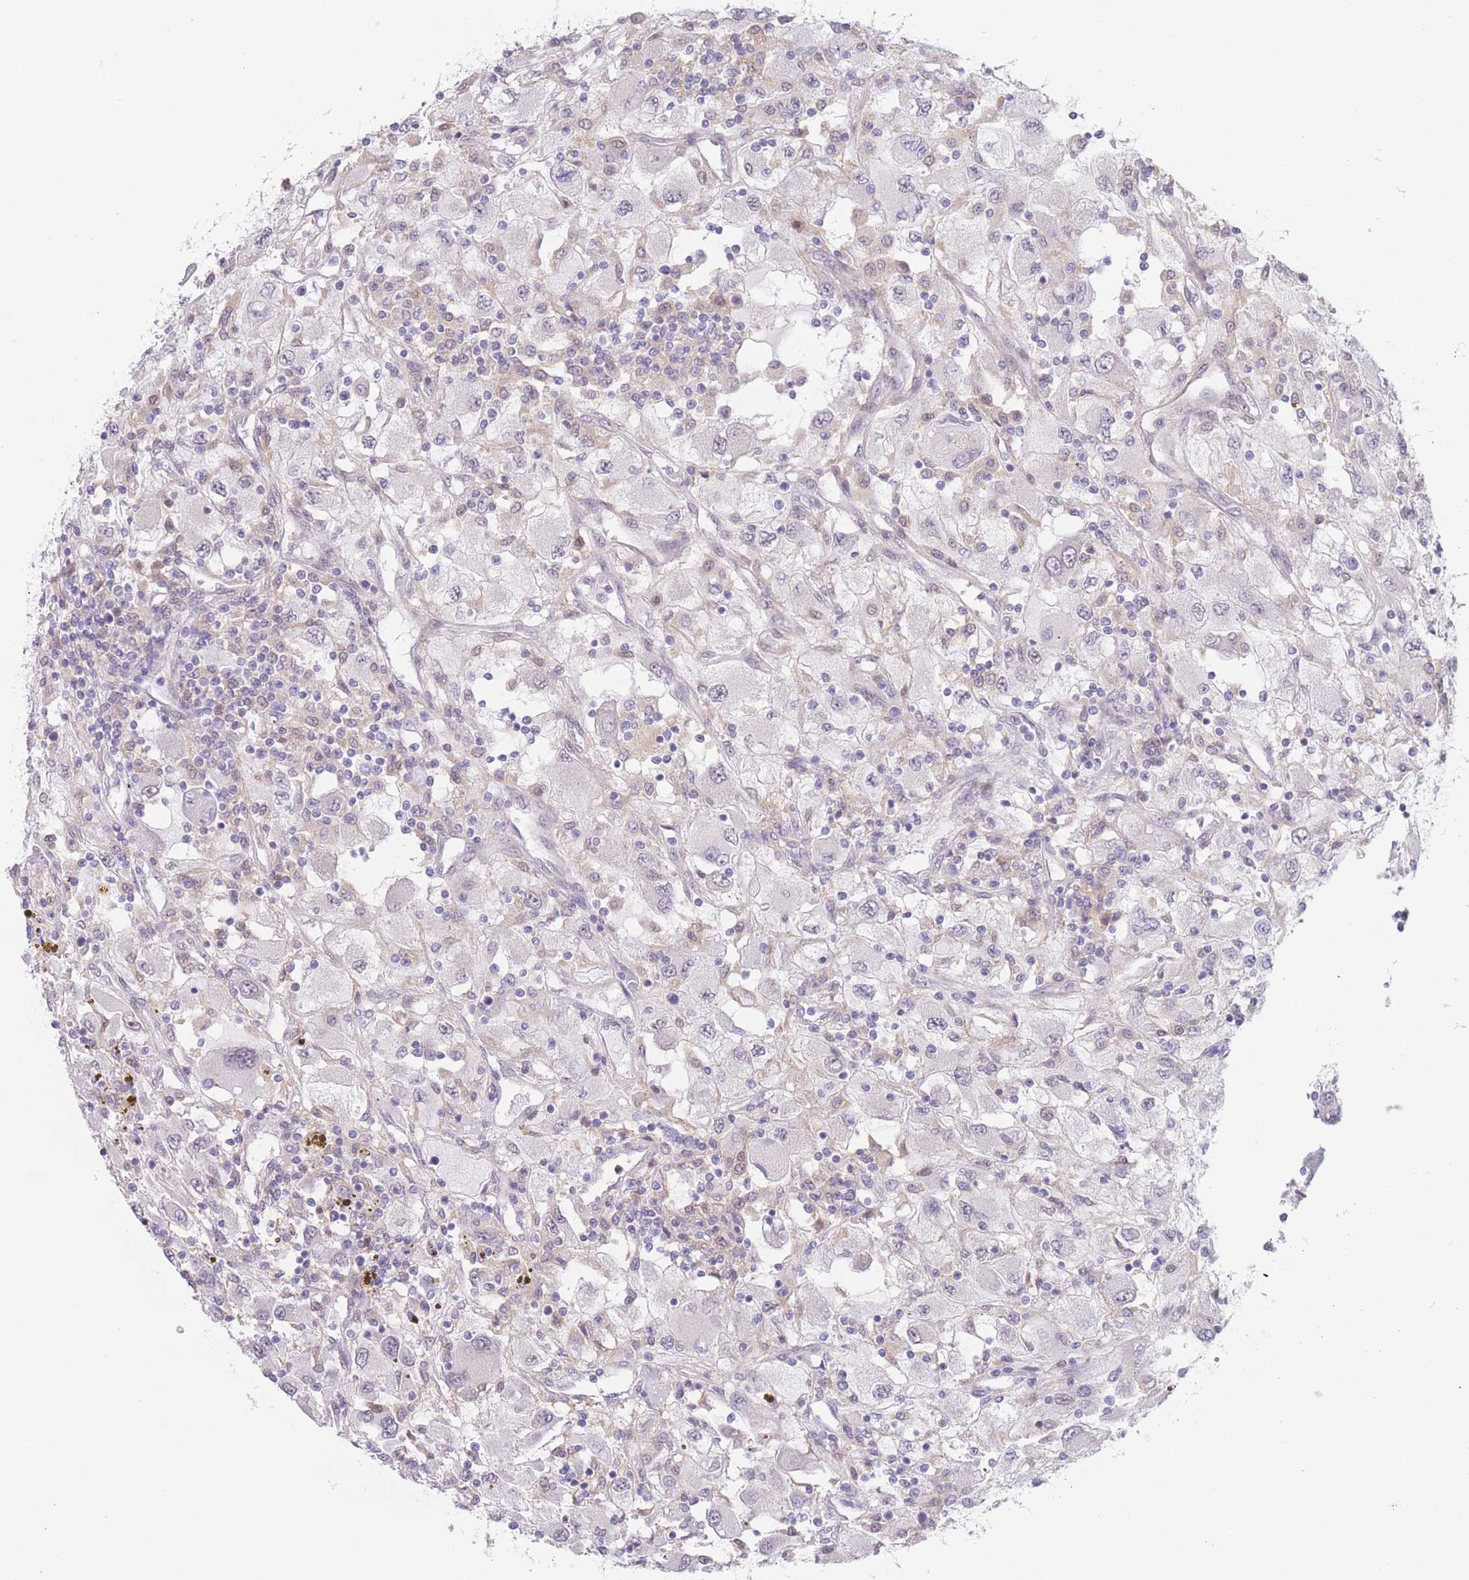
{"staining": {"intensity": "negative", "quantity": "none", "location": "none"}, "tissue": "renal cancer", "cell_type": "Tumor cells", "image_type": "cancer", "snomed": [{"axis": "morphology", "description": "Adenocarcinoma, NOS"}, {"axis": "topography", "description": "Kidney"}], "caption": "The image displays no significant positivity in tumor cells of adenocarcinoma (renal). (DAB (3,3'-diaminobenzidine) immunohistochemistry (IHC) visualized using brightfield microscopy, high magnification).", "gene": "PODXL", "patient": {"sex": "female", "age": 67}}